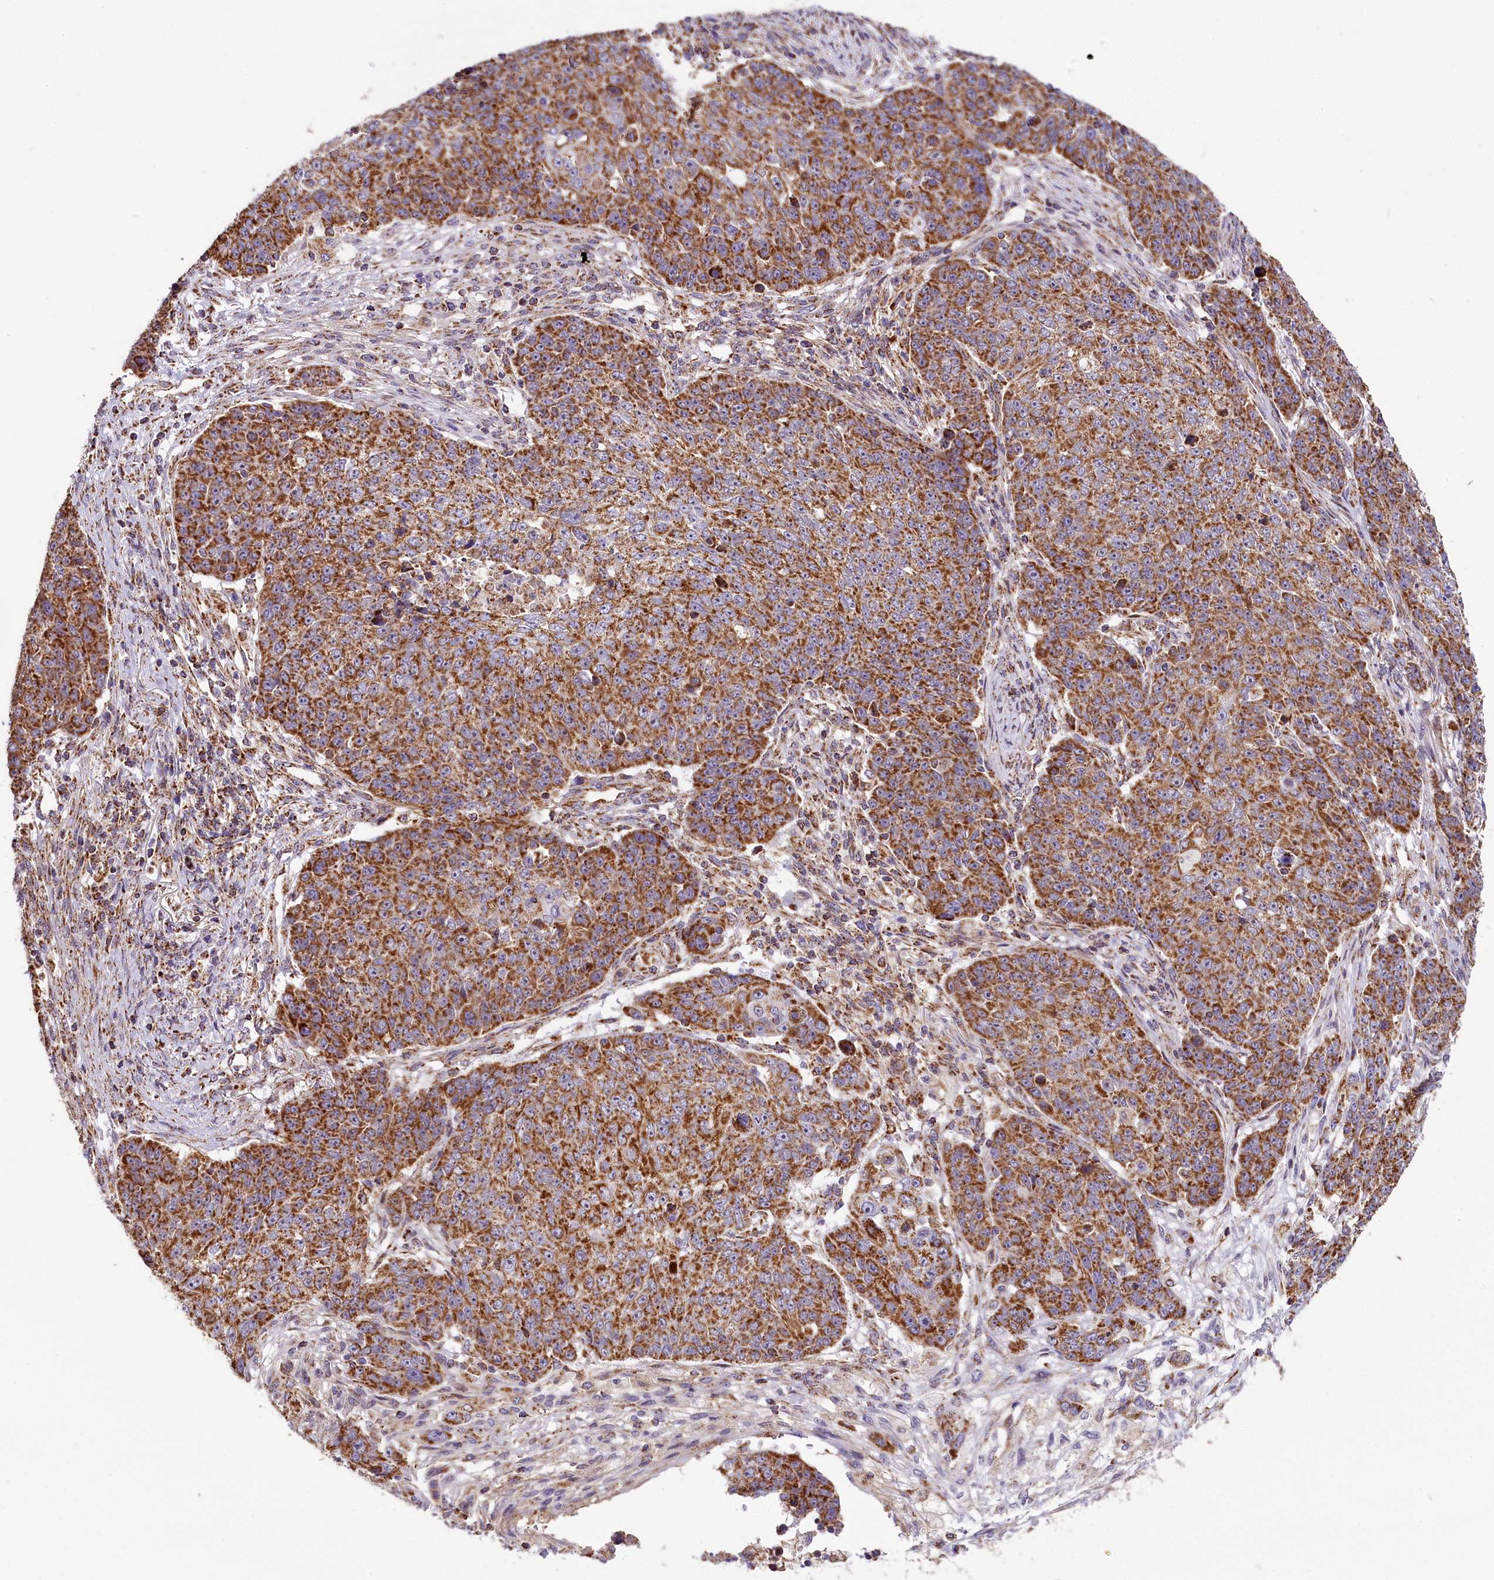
{"staining": {"intensity": "strong", "quantity": ">75%", "location": "cytoplasmic/membranous"}, "tissue": "lung cancer", "cell_type": "Tumor cells", "image_type": "cancer", "snomed": [{"axis": "morphology", "description": "Normal tissue, NOS"}, {"axis": "morphology", "description": "Squamous cell carcinoma, NOS"}, {"axis": "topography", "description": "Lymph node"}, {"axis": "topography", "description": "Lung"}], "caption": "IHC photomicrograph of human lung squamous cell carcinoma stained for a protein (brown), which demonstrates high levels of strong cytoplasmic/membranous expression in about >75% of tumor cells.", "gene": "NDUFA8", "patient": {"sex": "male", "age": 66}}